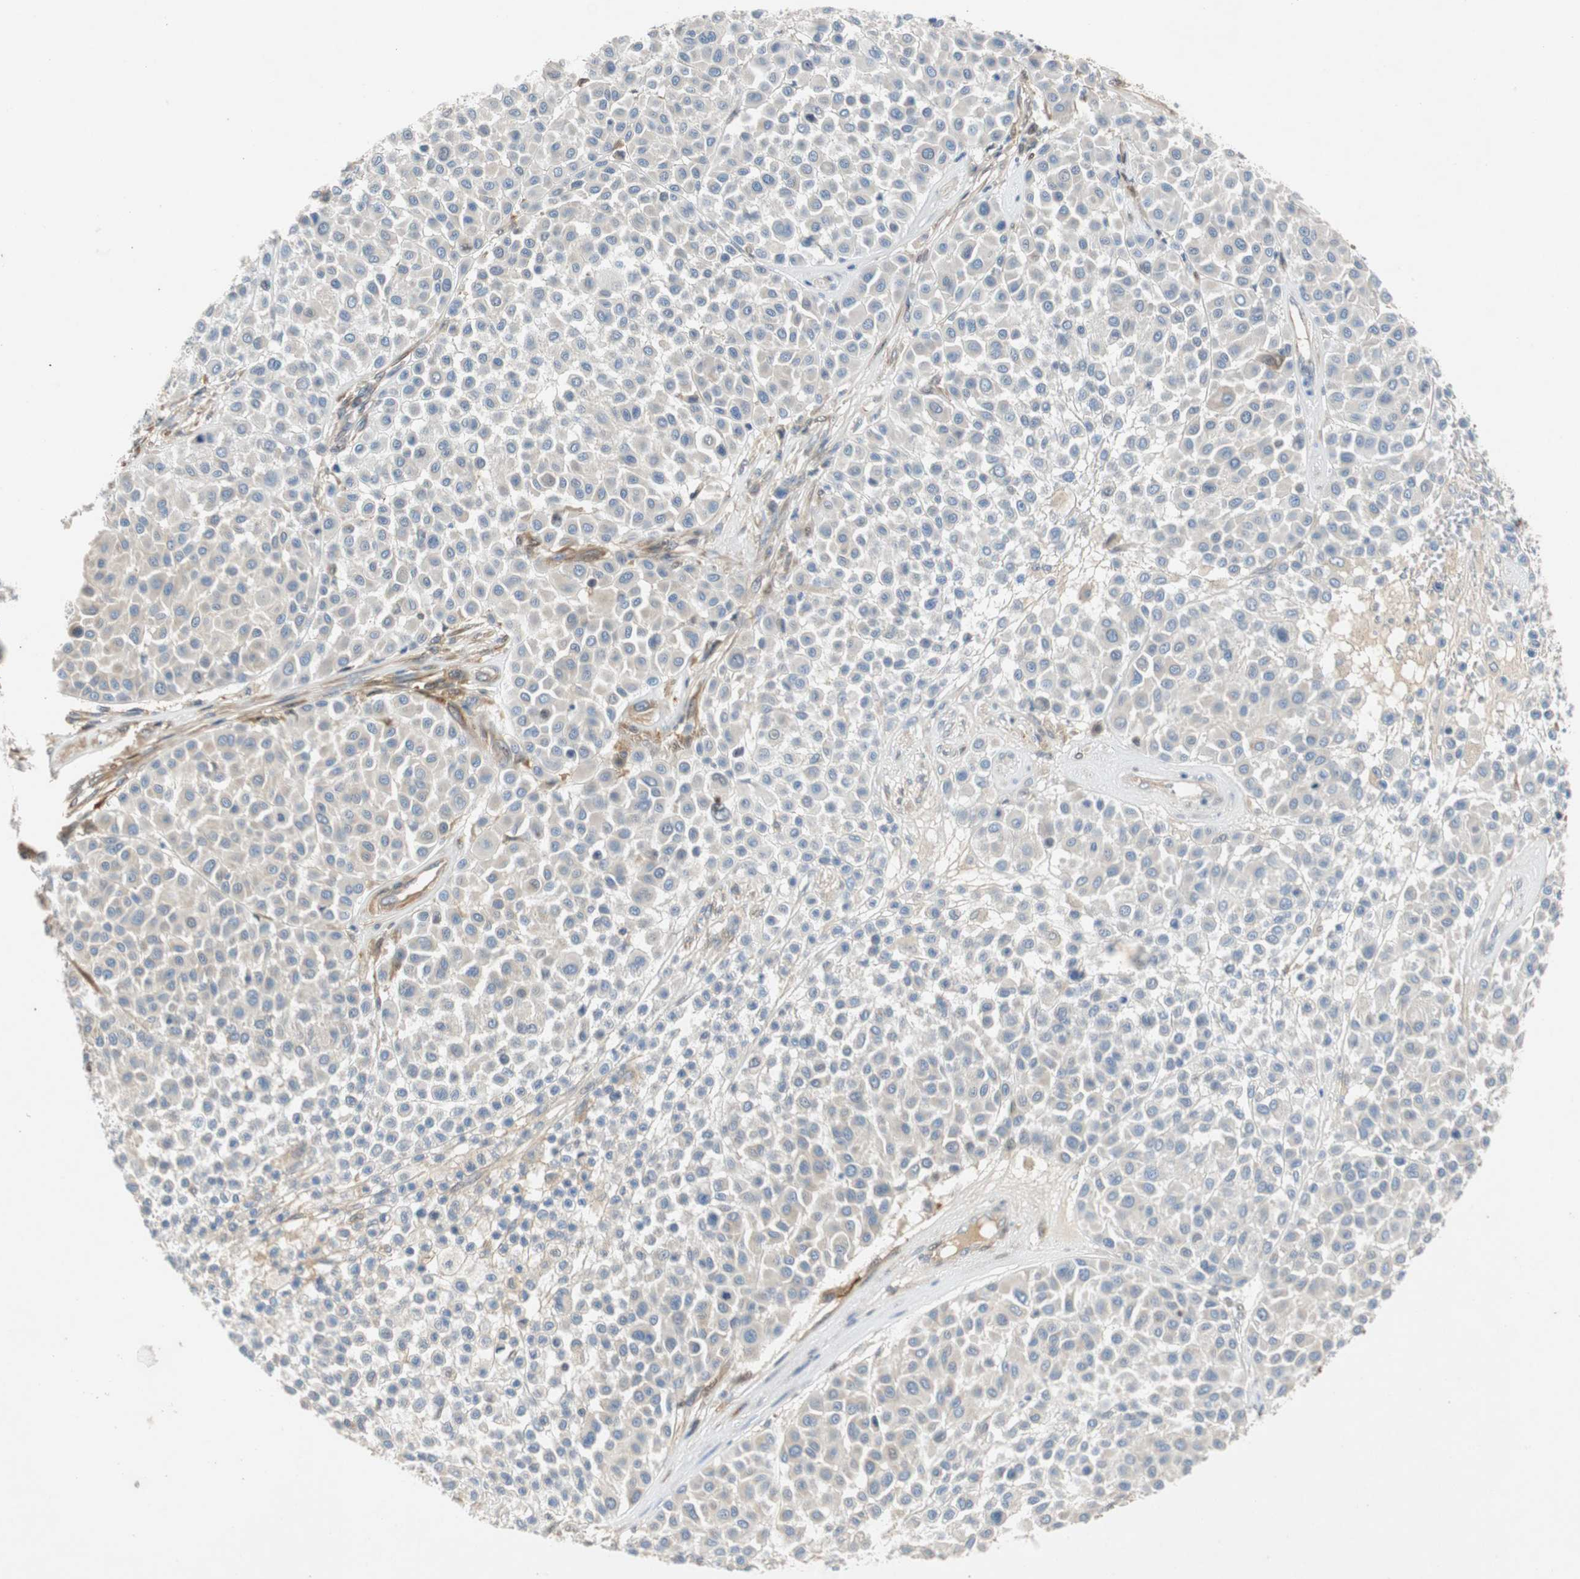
{"staining": {"intensity": "negative", "quantity": "none", "location": "none"}, "tissue": "melanoma", "cell_type": "Tumor cells", "image_type": "cancer", "snomed": [{"axis": "morphology", "description": "Malignant melanoma, Metastatic site"}, {"axis": "topography", "description": "Soft tissue"}], "caption": "Tumor cells are negative for protein expression in human melanoma.", "gene": "RELB", "patient": {"sex": "male", "age": 41}}